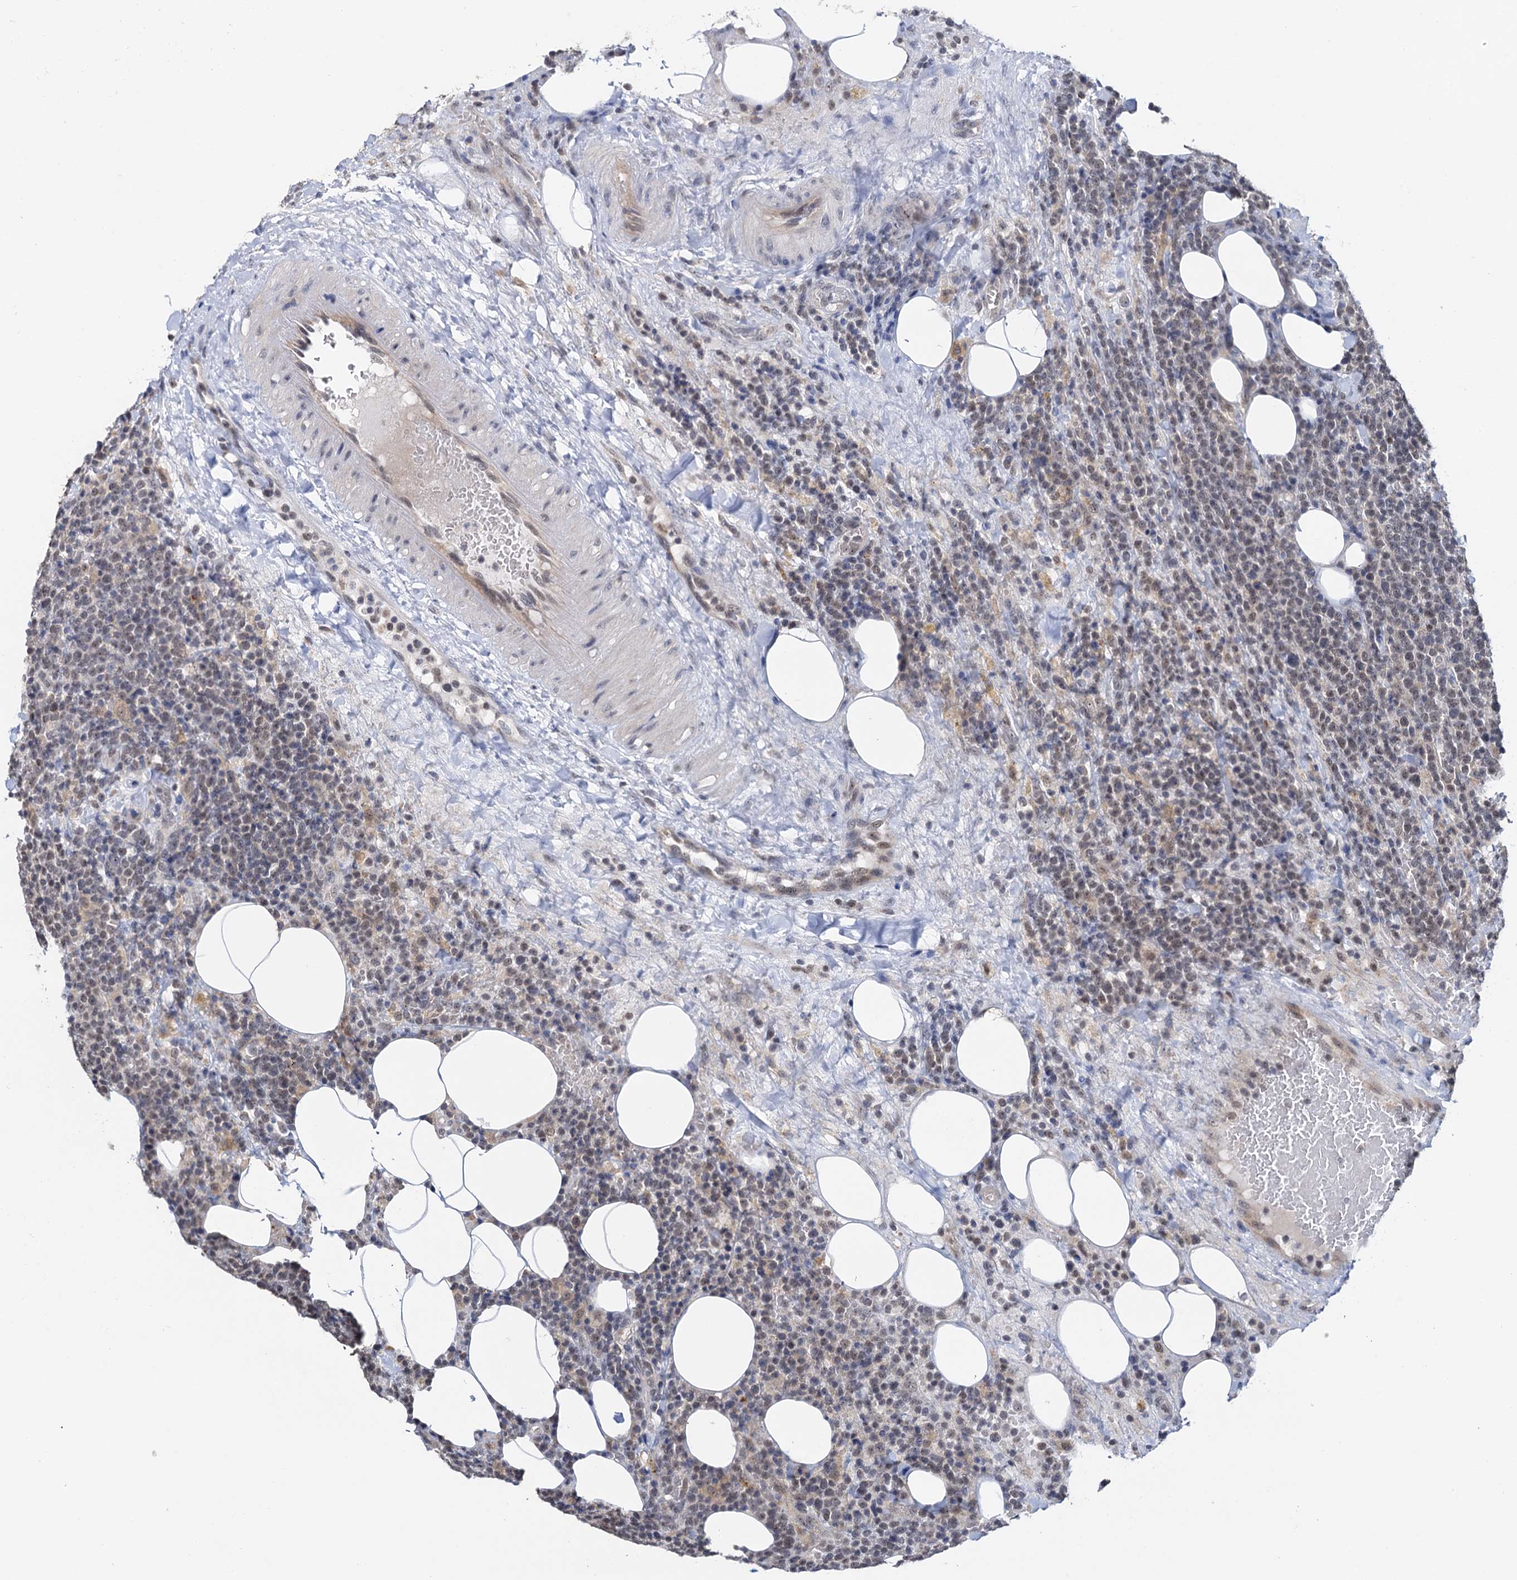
{"staining": {"intensity": "weak", "quantity": "25%-75%", "location": "nuclear"}, "tissue": "lymphoma", "cell_type": "Tumor cells", "image_type": "cancer", "snomed": [{"axis": "morphology", "description": "Malignant lymphoma, non-Hodgkin's type, High grade"}, {"axis": "topography", "description": "Lymph node"}], "caption": "This micrograph demonstrates immunohistochemistry staining of human high-grade malignant lymphoma, non-Hodgkin's type, with low weak nuclear positivity in approximately 25%-75% of tumor cells.", "gene": "NAT10", "patient": {"sex": "male", "age": 61}}